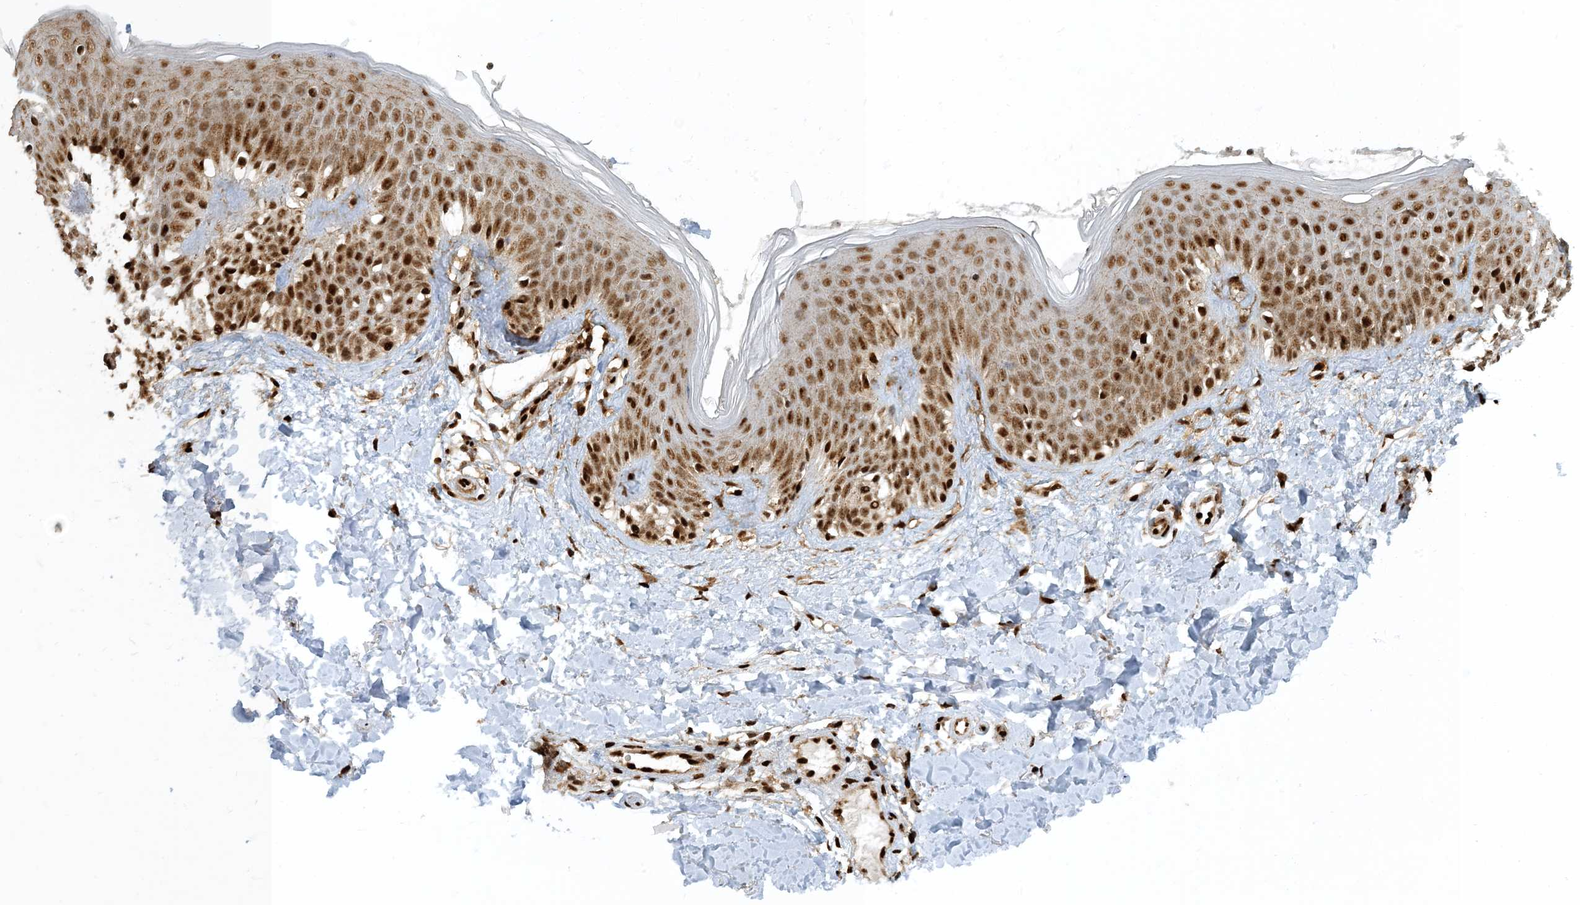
{"staining": {"intensity": "strong", "quantity": ">75%", "location": "nuclear"}, "tissue": "skin", "cell_type": "Fibroblasts", "image_type": "normal", "snomed": [{"axis": "morphology", "description": "Normal tissue, NOS"}, {"axis": "topography", "description": "Skin"}], "caption": "Skin stained with a brown dye demonstrates strong nuclear positive staining in approximately >75% of fibroblasts.", "gene": "MBD1", "patient": {"sex": "male", "age": 37}}